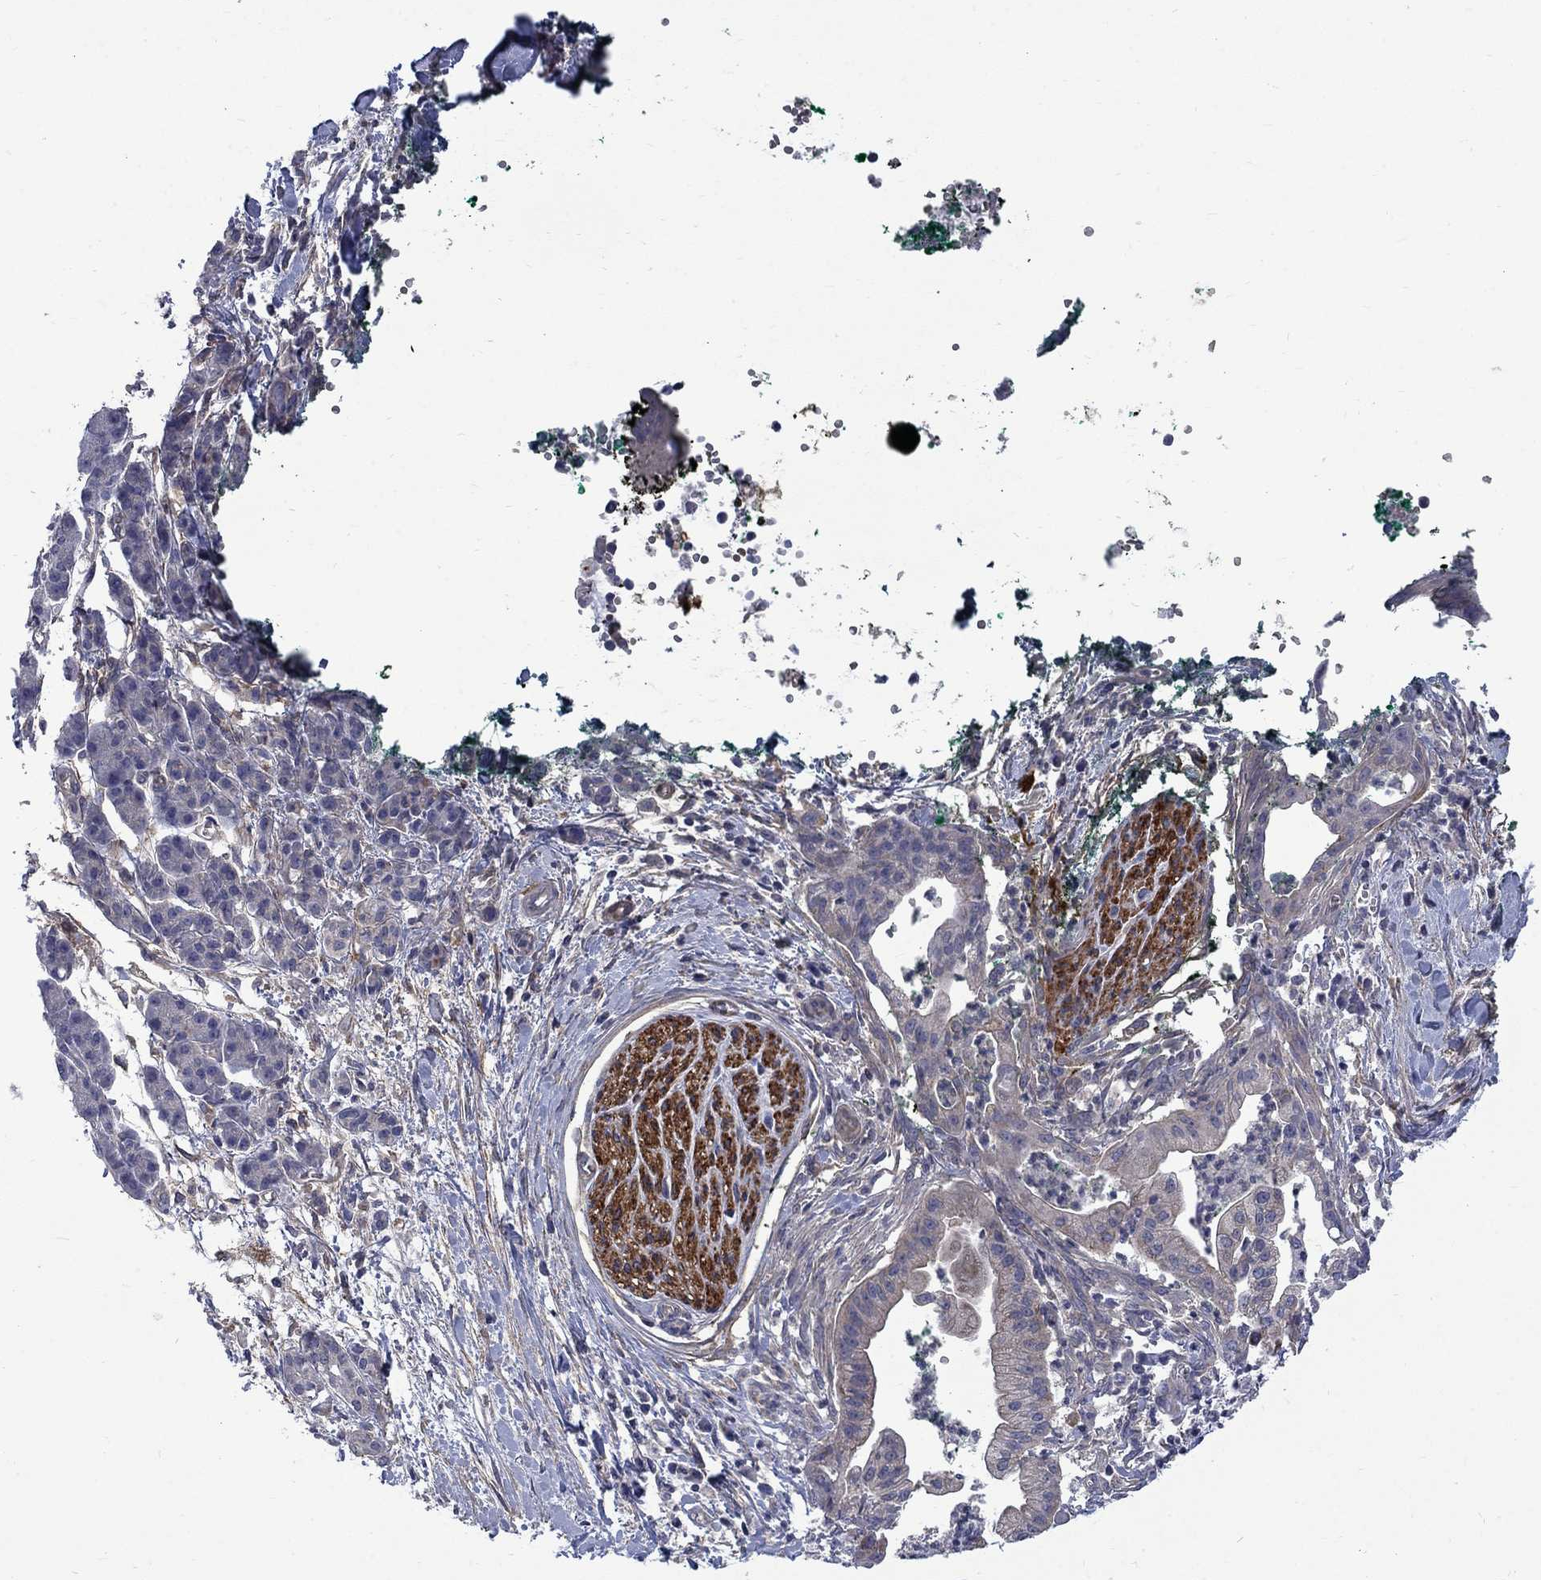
{"staining": {"intensity": "negative", "quantity": "none", "location": "none"}, "tissue": "pancreatic cancer", "cell_type": "Tumor cells", "image_type": "cancer", "snomed": [{"axis": "morphology", "description": "Normal tissue, NOS"}, {"axis": "morphology", "description": "Adenocarcinoma, NOS"}, {"axis": "topography", "description": "Lymph node"}, {"axis": "topography", "description": "Pancreas"}], "caption": "Image shows no significant protein staining in tumor cells of pancreatic adenocarcinoma.", "gene": "HSPA12A", "patient": {"sex": "female", "age": 58}}